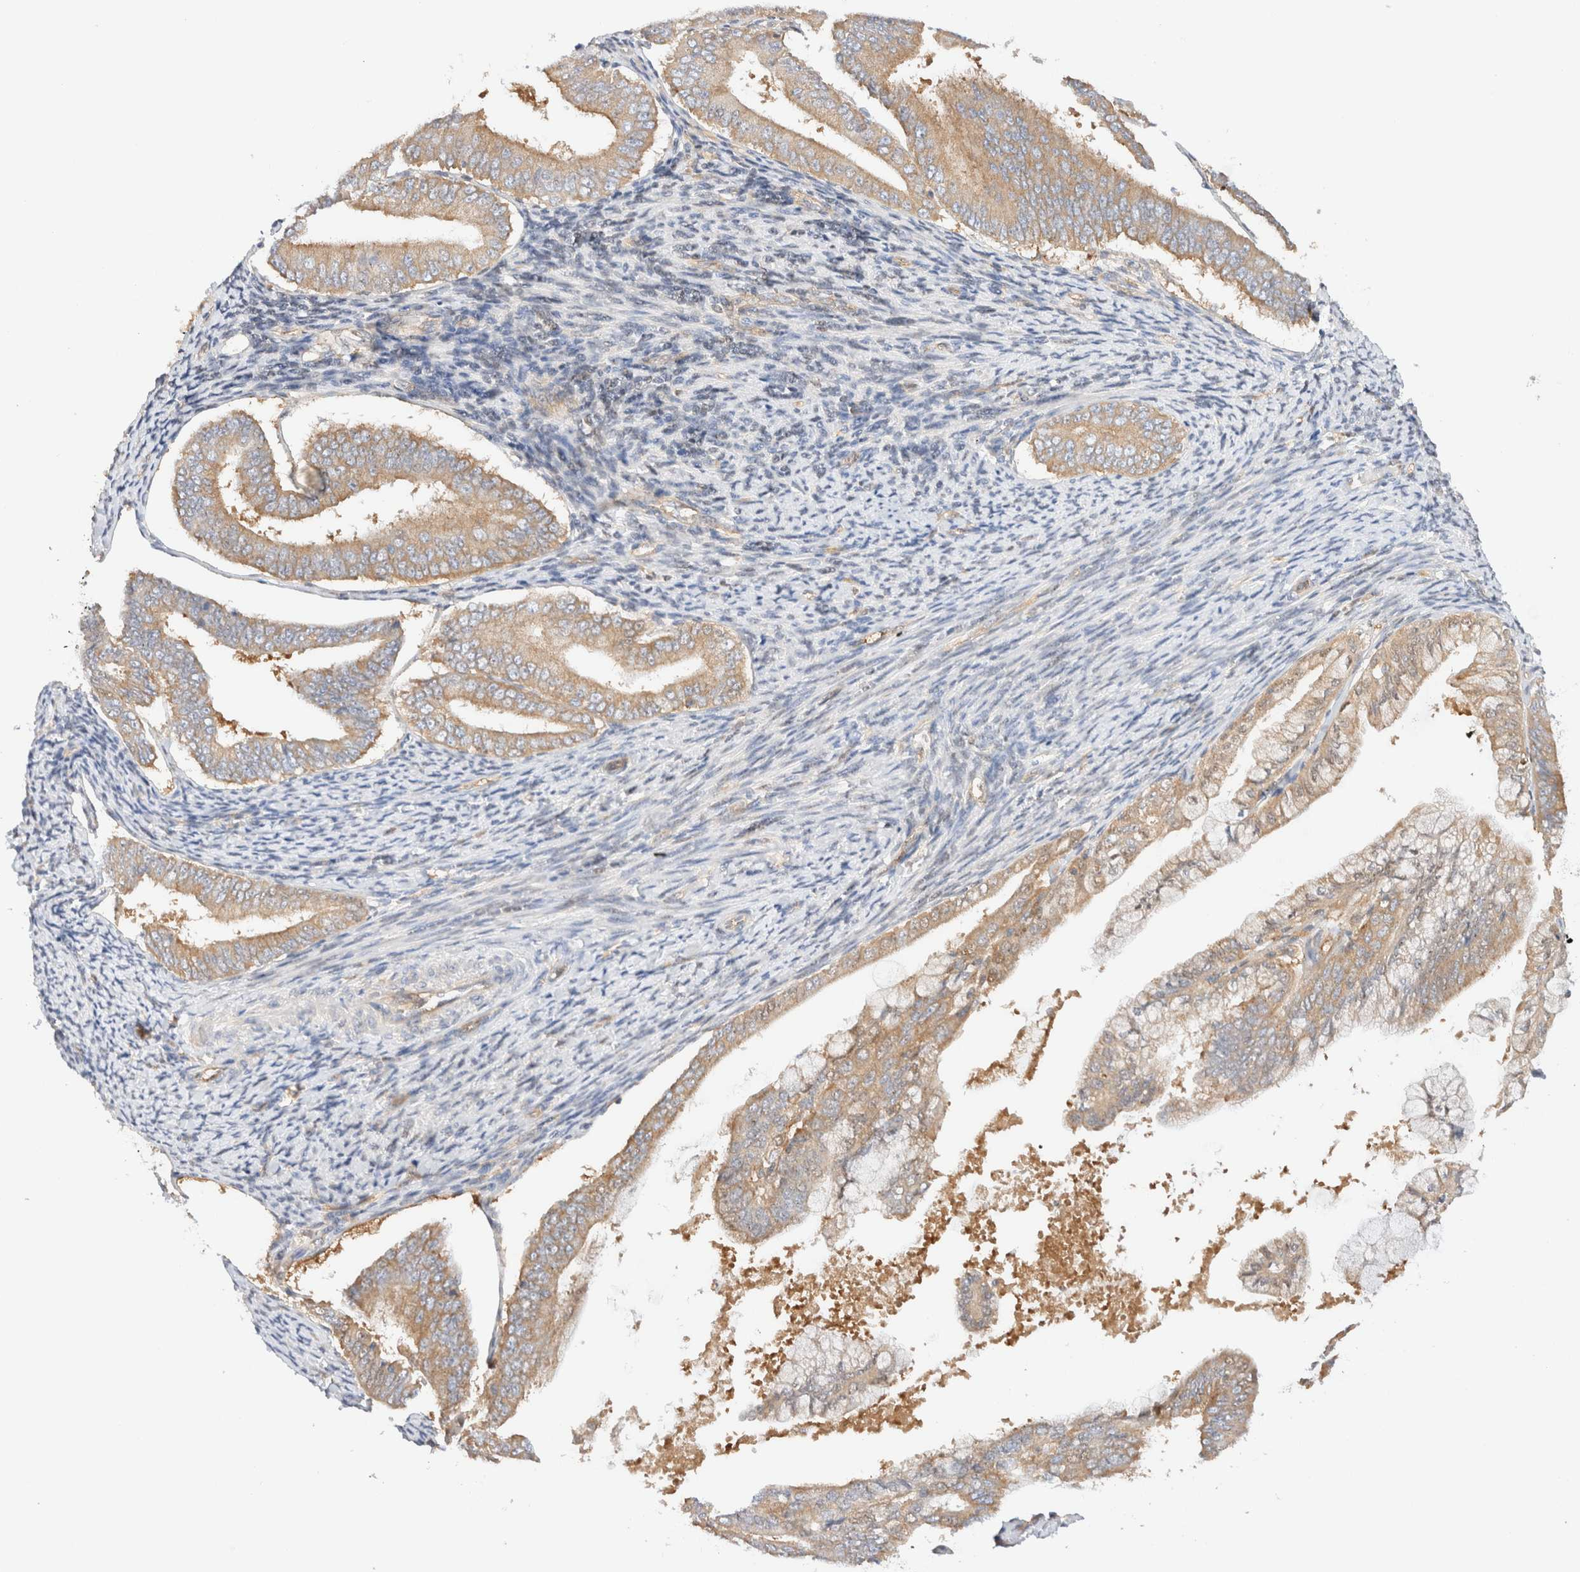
{"staining": {"intensity": "moderate", "quantity": ">75%", "location": "cytoplasmic/membranous"}, "tissue": "endometrial cancer", "cell_type": "Tumor cells", "image_type": "cancer", "snomed": [{"axis": "morphology", "description": "Adenocarcinoma, NOS"}, {"axis": "topography", "description": "Endometrium"}], "caption": "A brown stain highlights moderate cytoplasmic/membranous staining of a protein in human endometrial cancer tumor cells.", "gene": "RABEP1", "patient": {"sex": "female", "age": 63}}